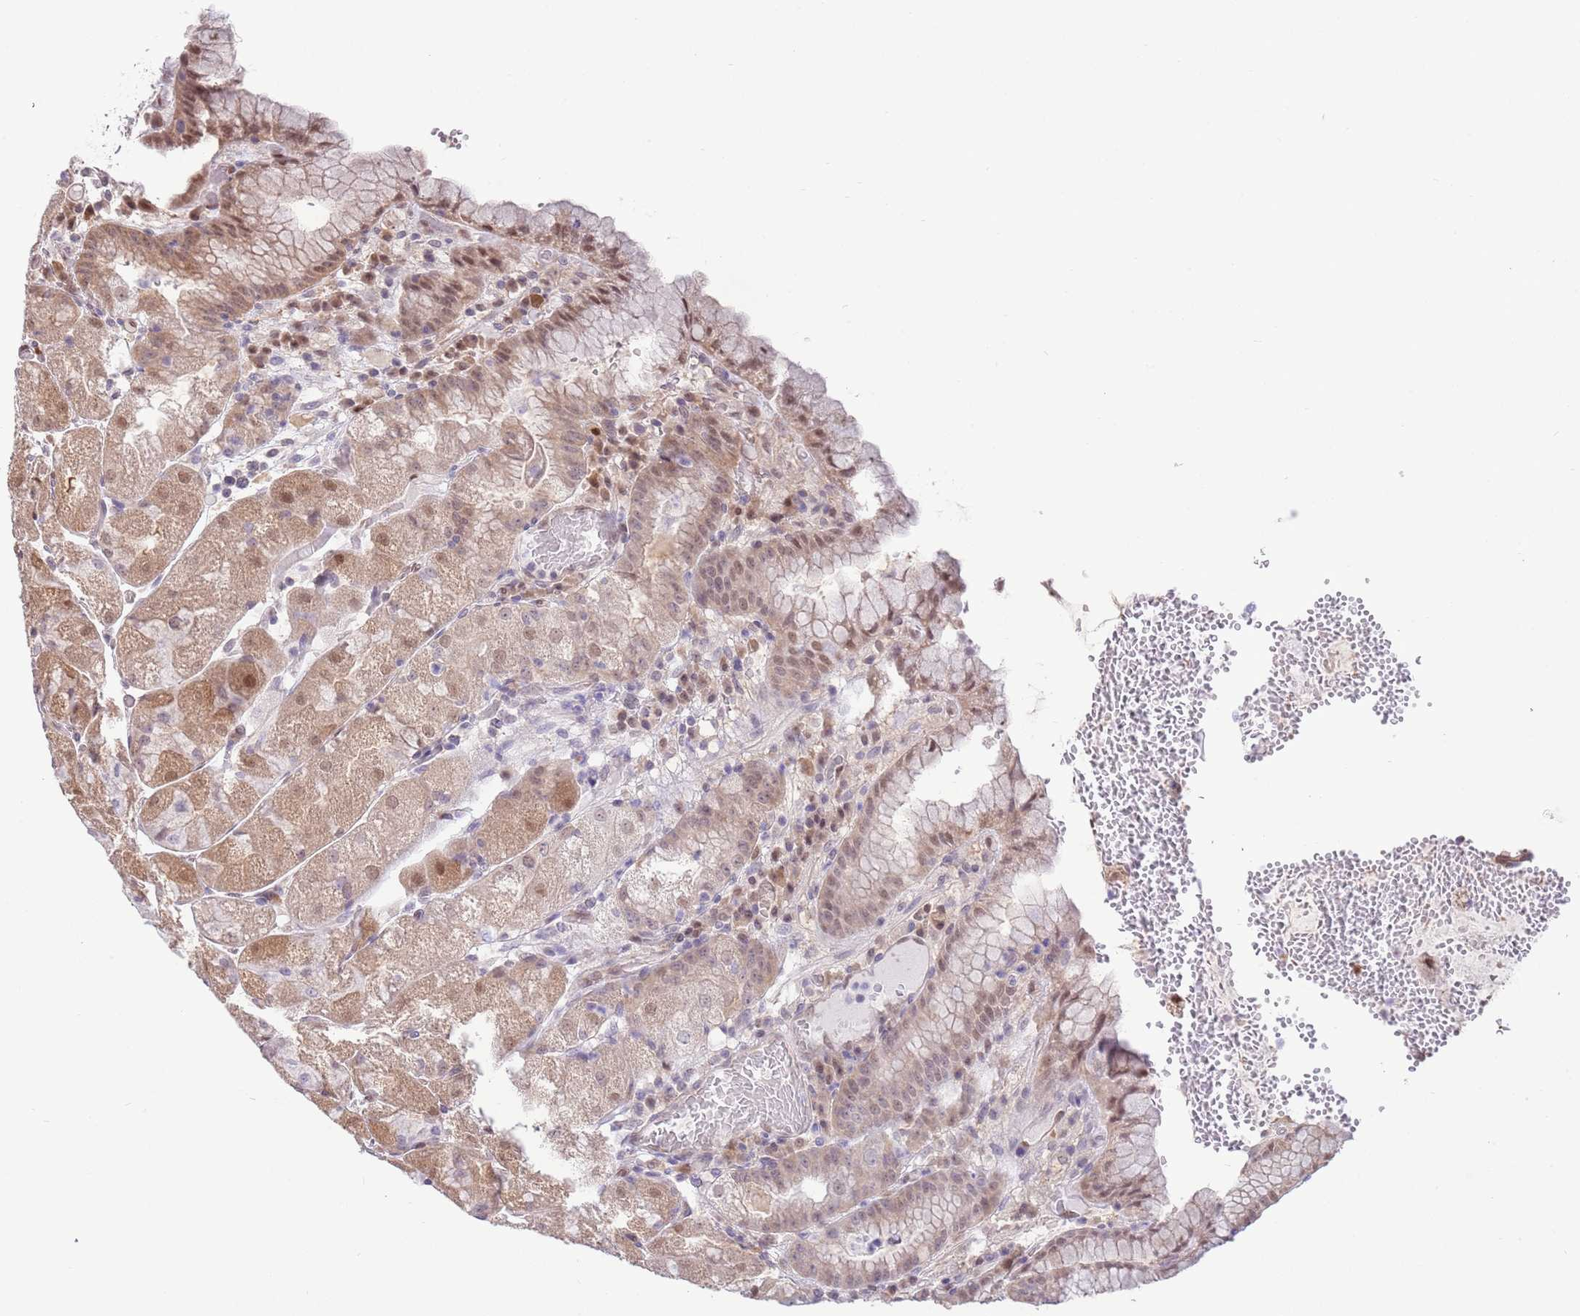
{"staining": {"intensity": "moderate", "quantity": "25%-75%", "location": "cytoplasmic/membranous,nuclear"}, "tissue": "stomach", "cell_type": "Glandular cells", "image_type": "normal", "snomed": [{"axis": "morphology", "description": "Normal tissue, NOS"}, {"axis": "topography", "description": "Stomach, upper"}], "caption": "Moderate cytoplasmic/membranous,nuclear positivity for a protein is identified in approximately 25%-75% of glandular cells of unremarkable stomach using IHC.", "gene": "NSFL1C", "patient": {"sex": "male", "age": 52}}